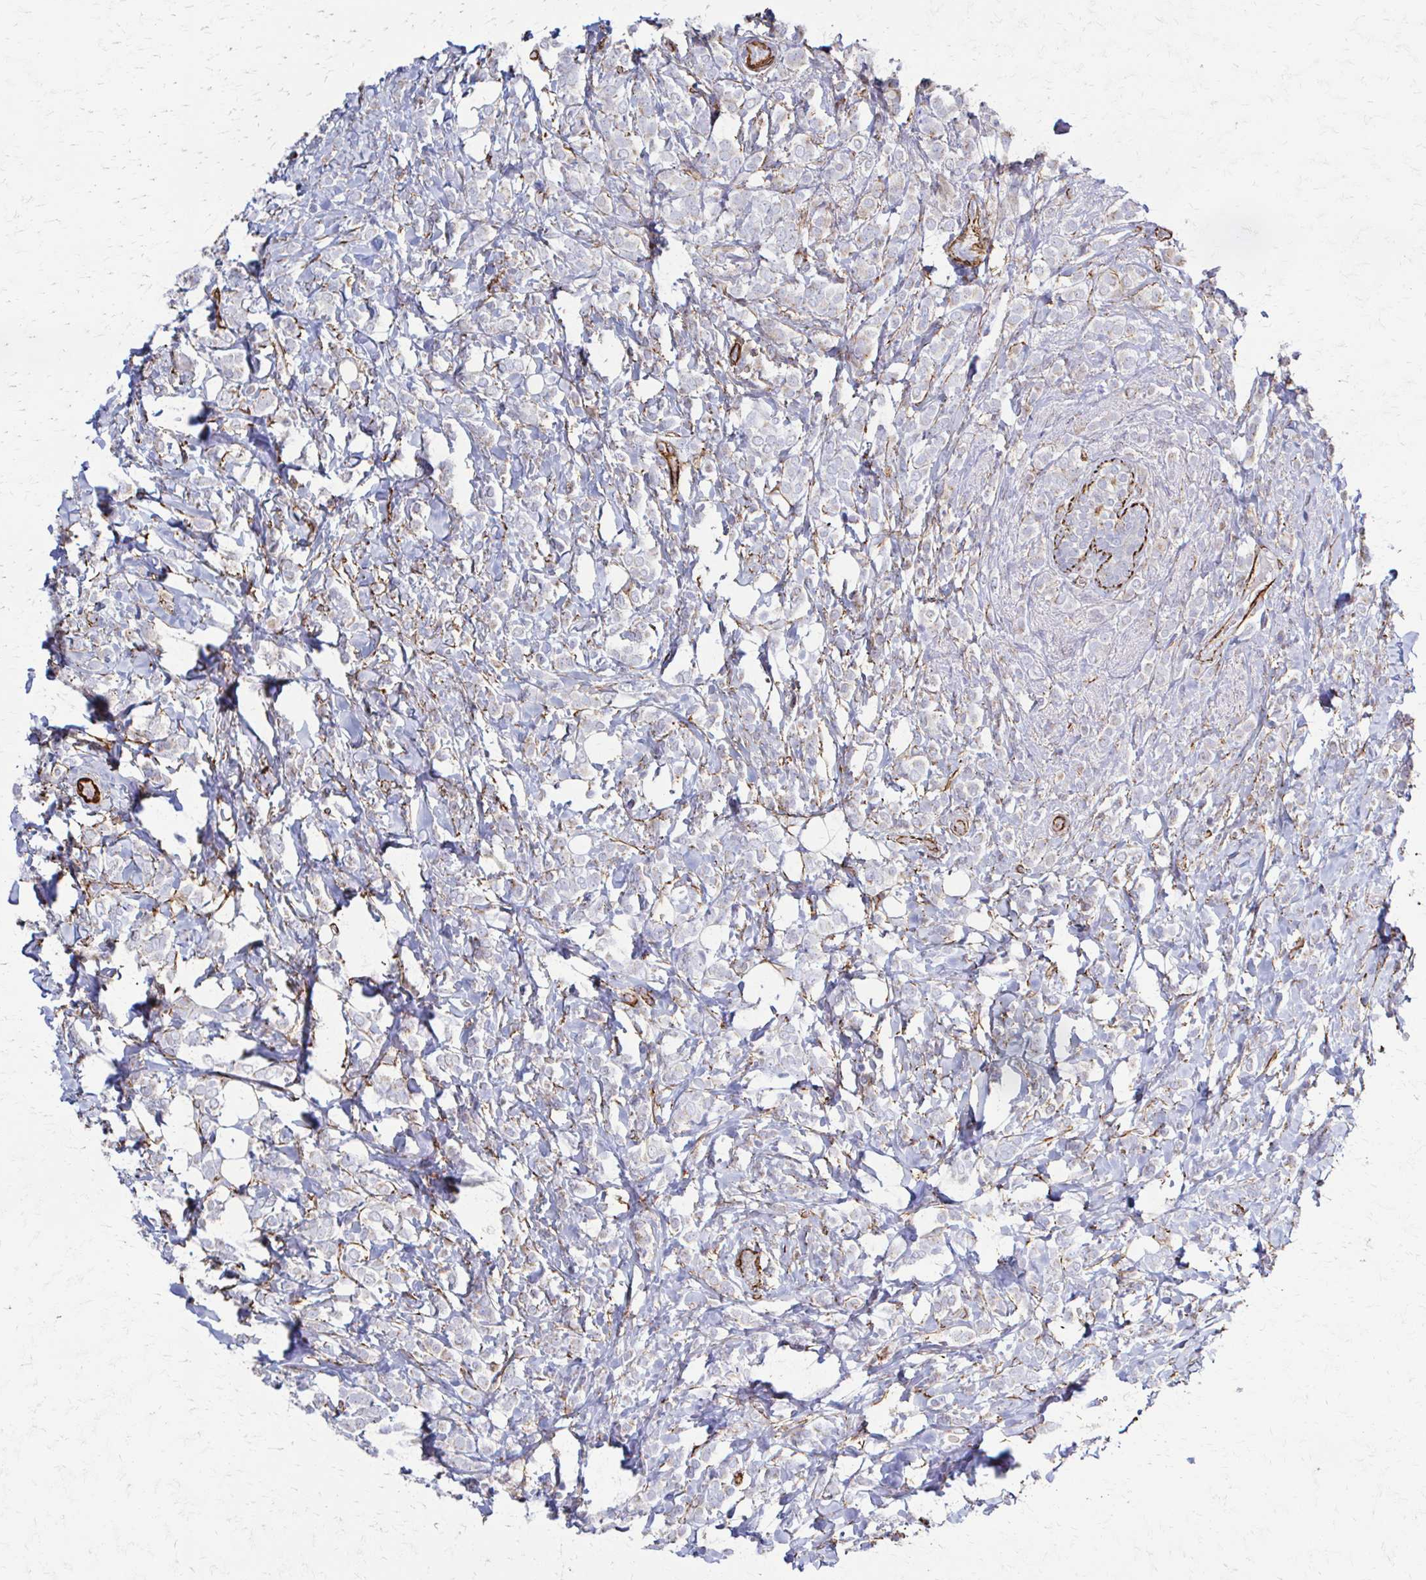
{"staining": {"intensity": "negative", "quantity": "none", "location": "none"}, "tissue": "breast cancer", "cell_type": "Tumor cells", "image_type": "cancer", "snomed": [{"axis": "morphology", "description": "Lobular carcinoma"}, {"axis": "topography", "description": "Breast"}], "caption": "Lobular carcinoma (breast) was stained to show a protein in brown. There is no significant staining in tumor cells.", "gene": "TIMMDC1", "patient": {"sex": "female", "age": 49}}